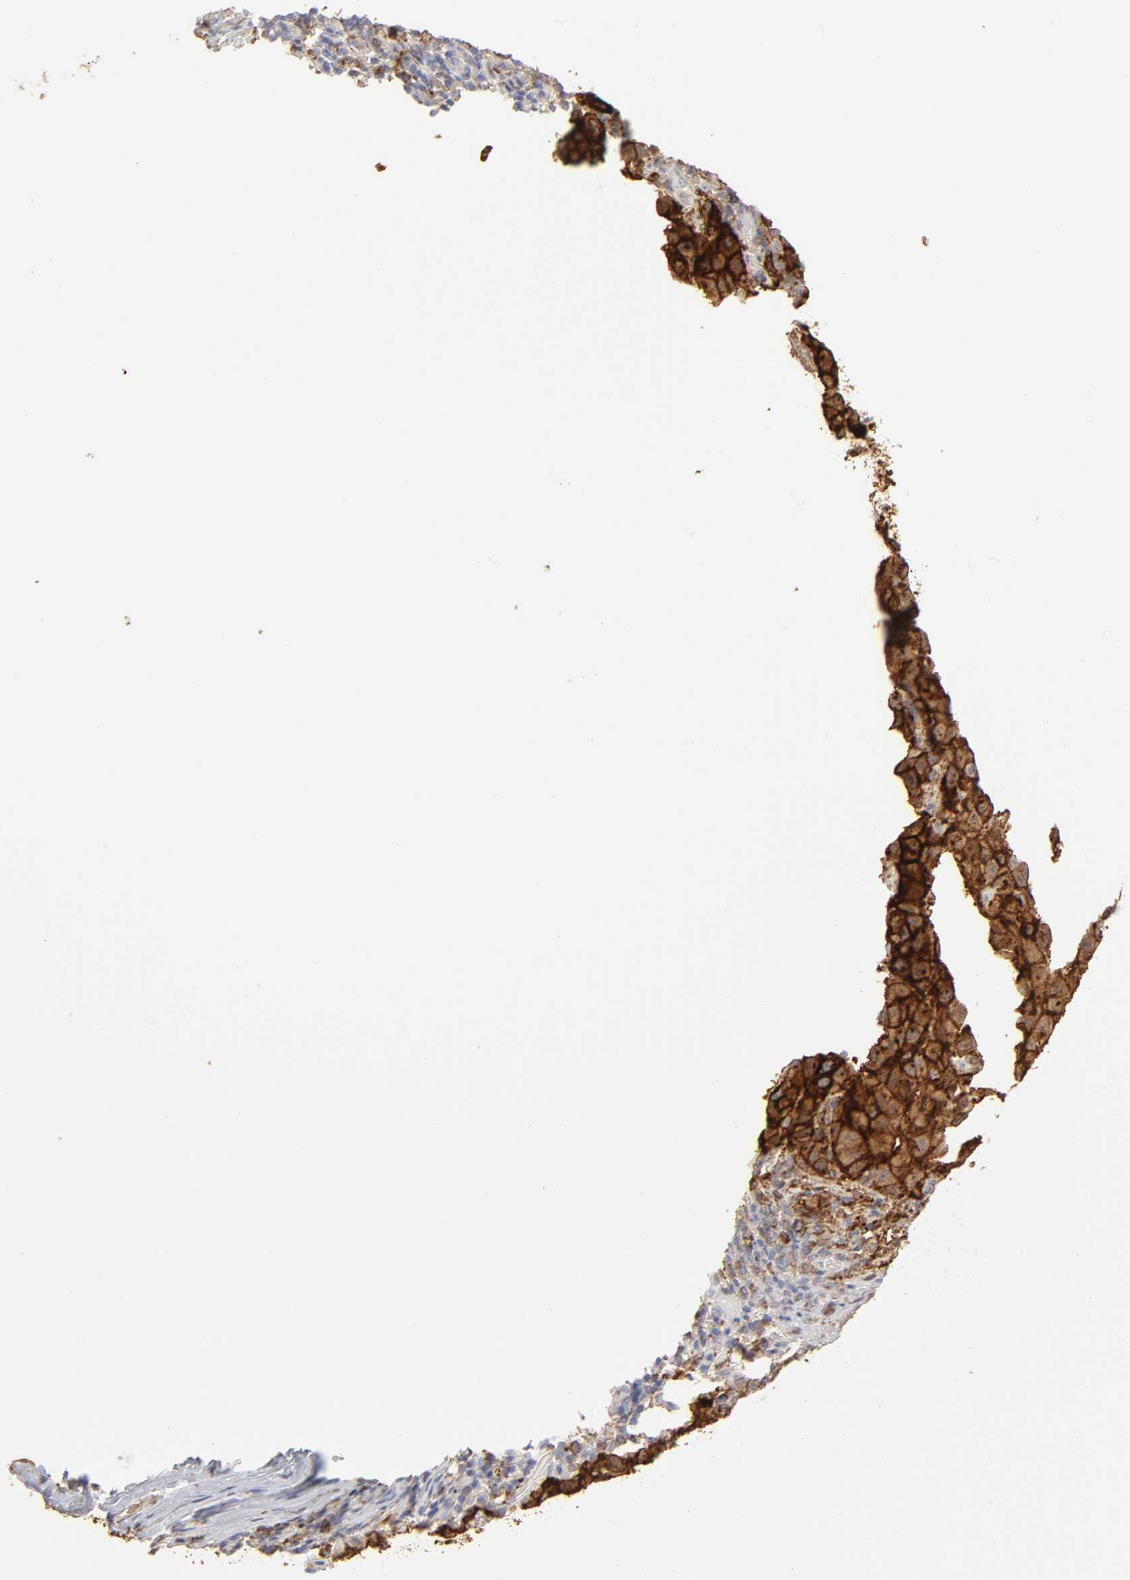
{"staining": {"intensity": "strong", "quantity": ">75%", "location": "cytoplasmic/membranous"}, "tissue": "melanoma", "cell_type": "Tumor cells", "image_type": "cancer", "snomed": [{"axis": "morphology", "description": "Malignant melanoma, Metastatic site"}, {"axis": "topography", "description": "Lymph node"}], "caption": "Protein positivity by immunohistochemistry (IHC) reveals strong cytoplasmic/membranous positivity in about >75% of tumor cells in malignant melanoma (metastatic site). (DAB = brown stain, brightfield microscopy at high magnification).", "gene": "ANXA5", "patient": {"sex": "male", "age": 61}}